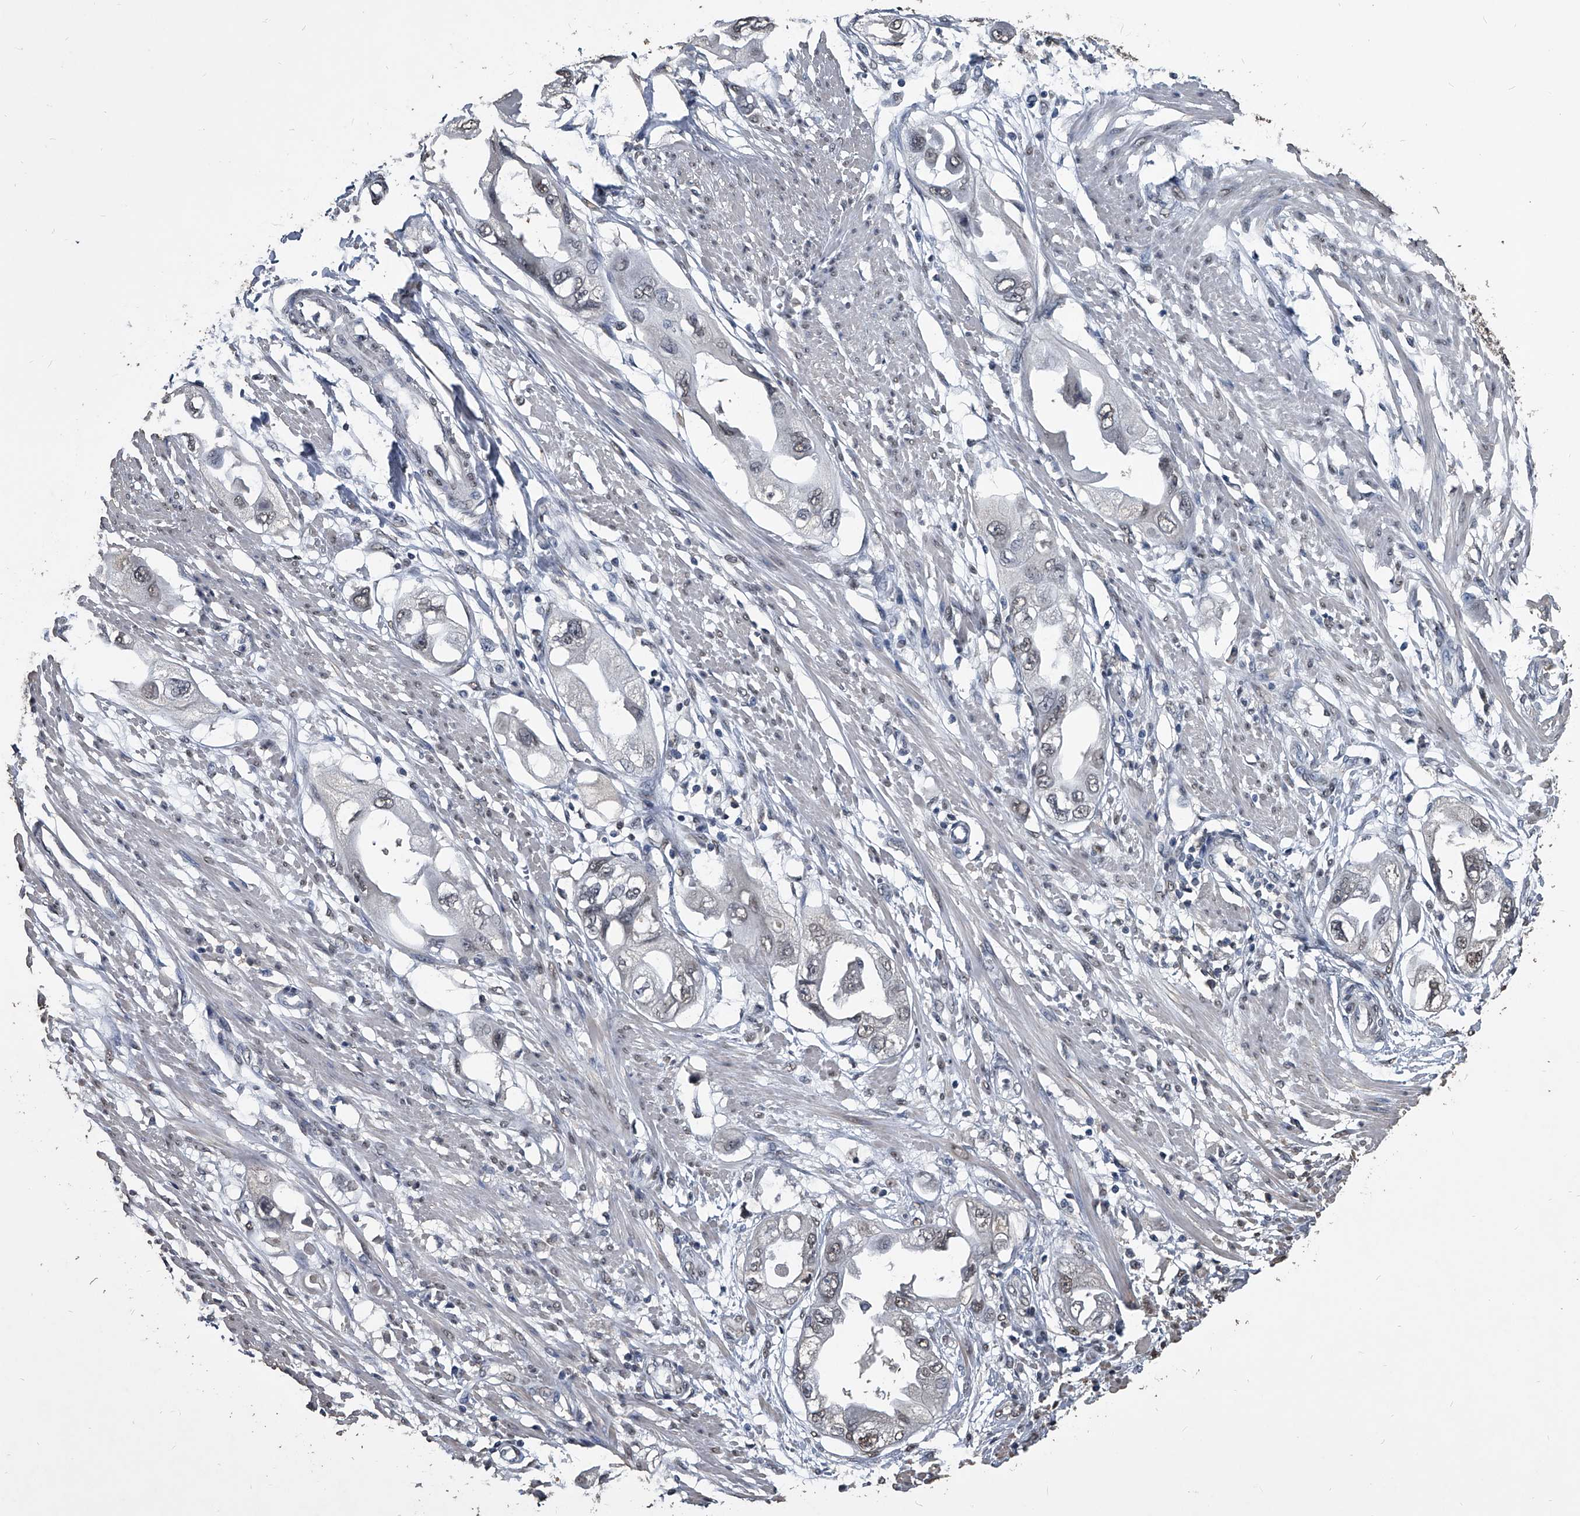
{"staining": {"intensity": "weak", "quantity": "25%-75%", "location": "nuclear"}, "tissue": "endometrial cancer", "cell_type": "Tumor cells", "image_type": "cancer", "snomed": [{"axis": "morphology", "description": "Adenocarcinoma, NOS"}, {"axis": "topography", "description": "Endometrium"}], "caption": "Adenocarcinoma (endometrial) was stained to show a protein in brown. There is low levels of weak nuclear staining in about 25%-75% of tumor cells. (DAB = brown stain, brightfield microscopy at high magnification).", "gene": "MATR3", "patient": {"sex": "female", "age": 67}}